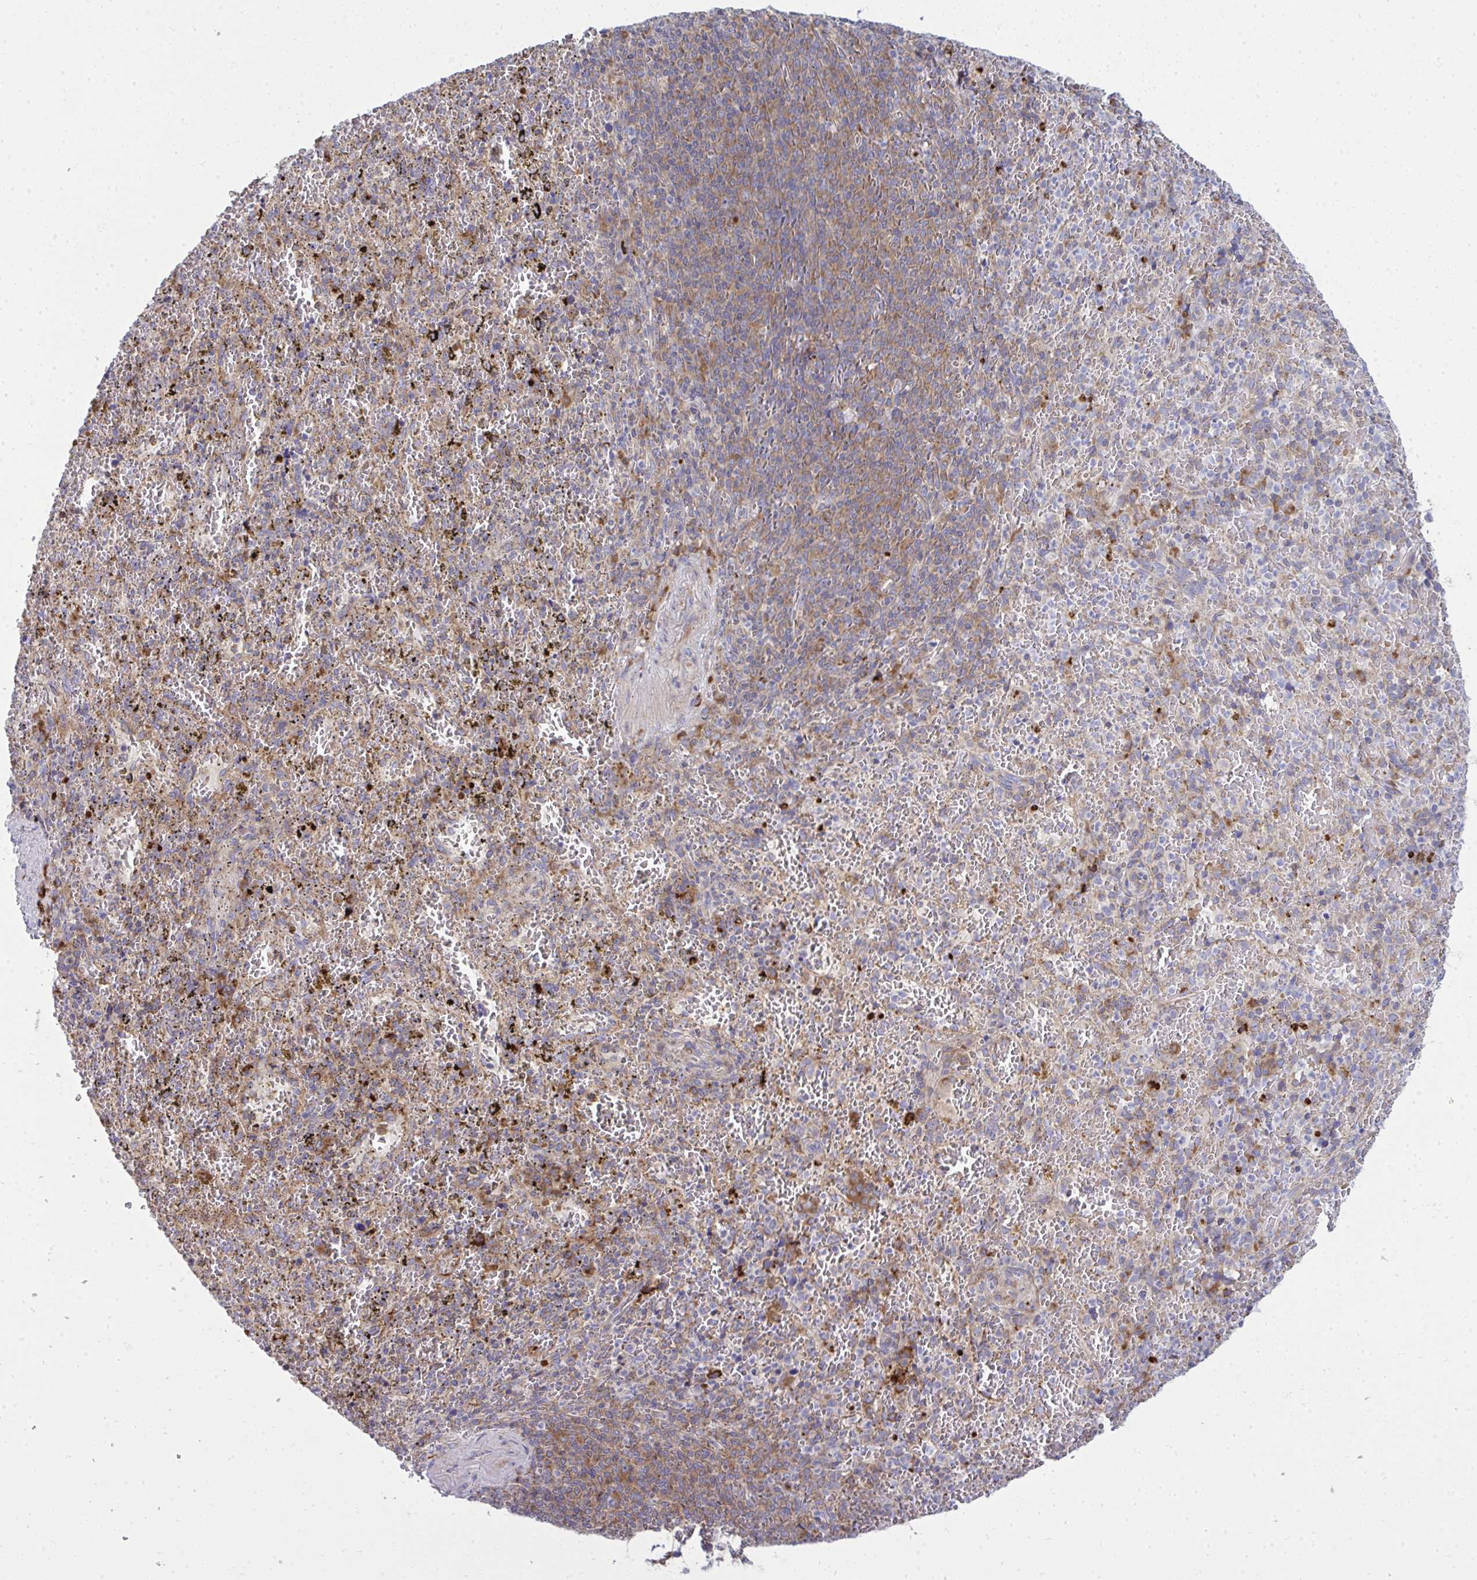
{"staining": {"intensity": "moderate", "quantity": "25%-75%", "location": "cytoplasmic/membranous"}, "tissue": "spleen", "cell_type": "Cells in red pulp", "image_type": "normal", "snomed": [{"axis": "morphology", "description": "Normal tissue, NOS"}, {"axis": "topography", "description": "Spleen"}], "caption": "IHC photomicrograph of unremarkable spleen: human spleen stained using IHC reveals medium levels of moderate protein expression localized specifically in the cytoplasmic/membranous of cells in red pulp, appearing as a cytoplasmic/membranous brown color.", "gene": "GFPT2", "patient": {"sex": "female", "age": 50}}